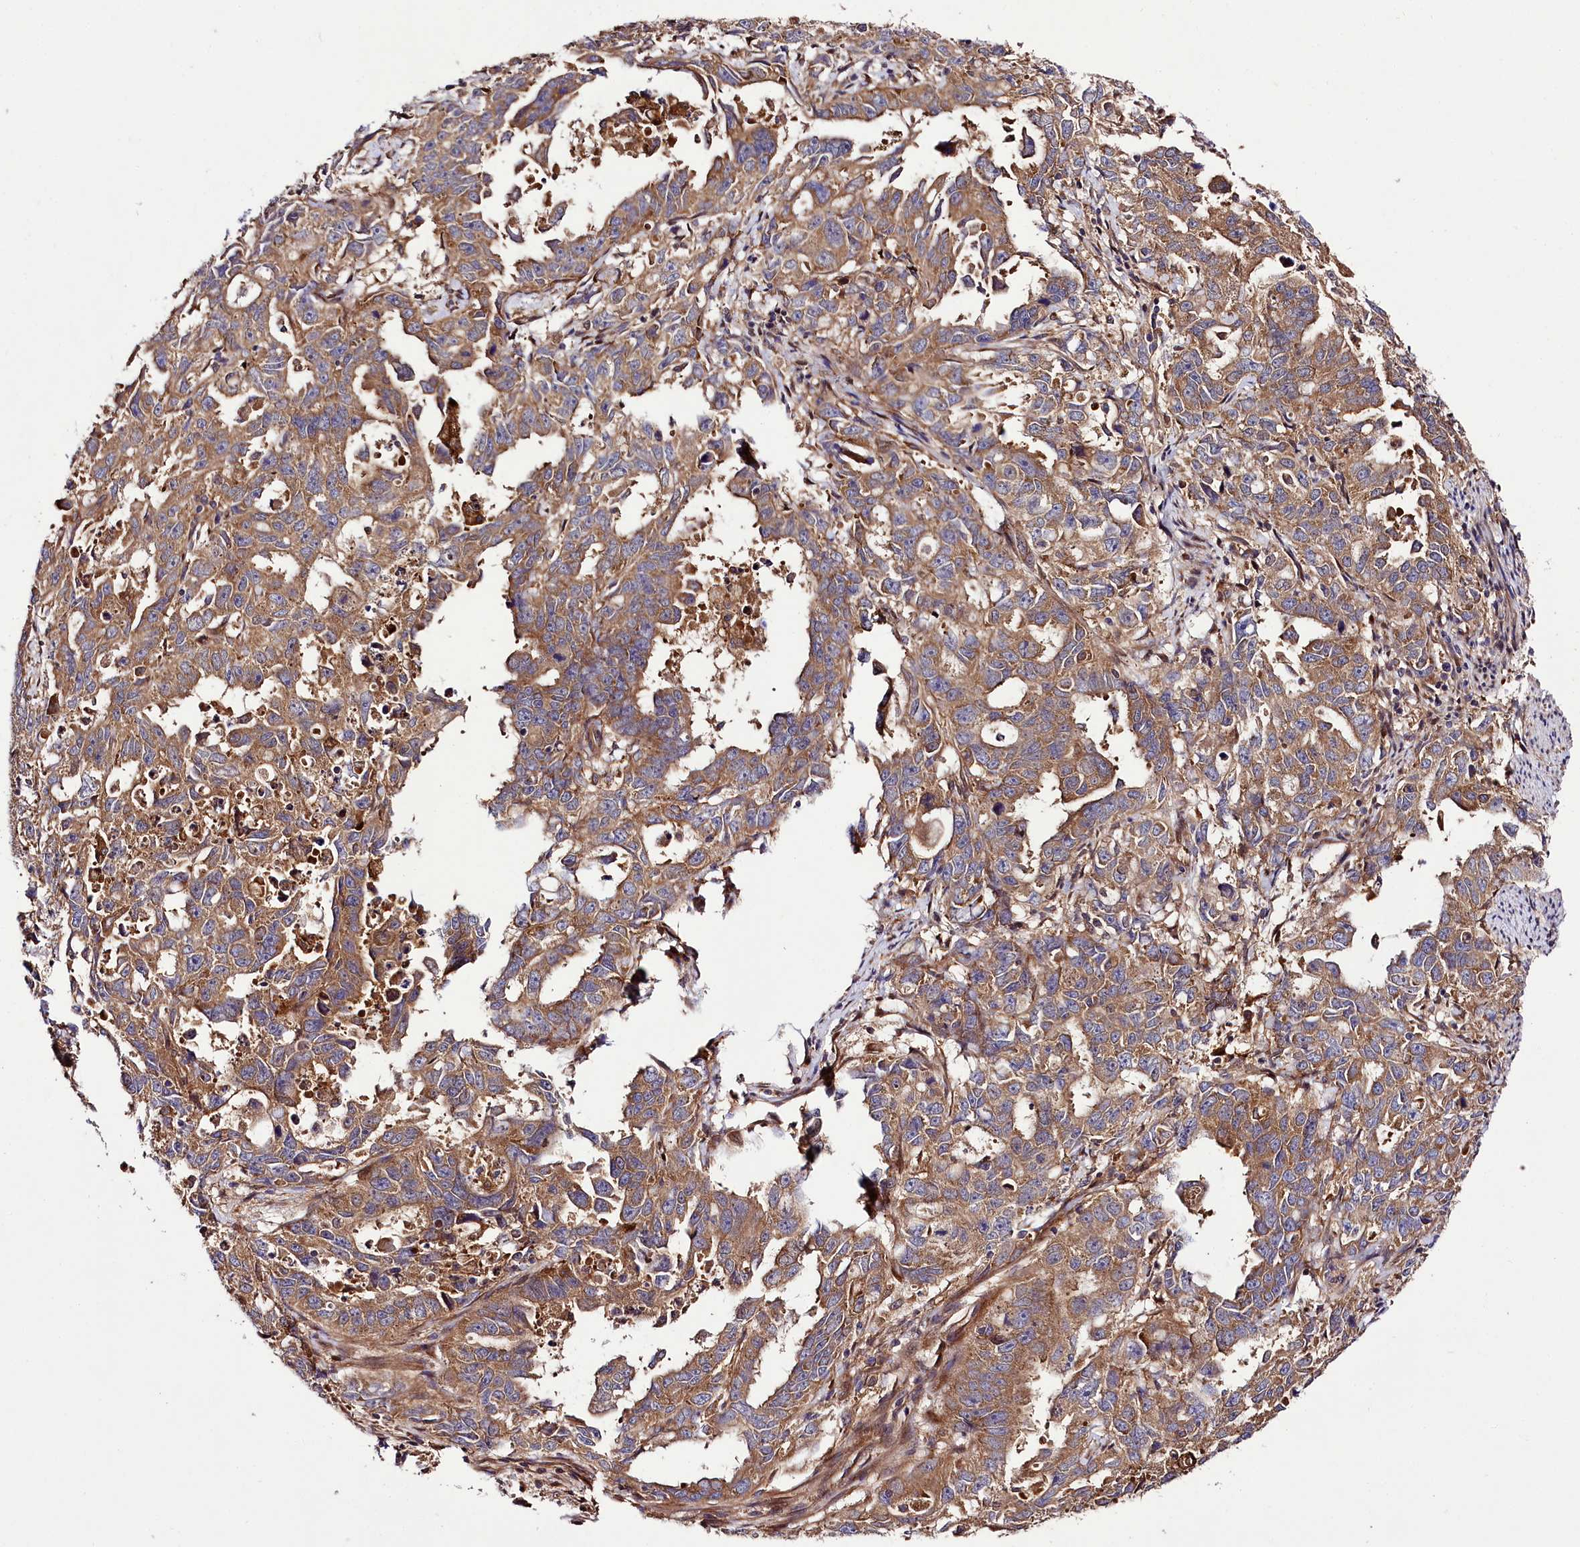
{"staining": {"intensity": "moderate", "quantity": ">75%", "location": "cytoplasmic/membranous"}, "tissue": "endometrial cancer", "cell_type": "Tumor cells", "image_type": "cancer", "snomed": [{"axis": "morphology", "description": "Adenocarcinoma, NOS"}, {"axis": "topography", "description": "Endometrium"}], "caption": "Immunohistochemical staining of endometrial cancer (adenocarcinoma) exhibits medium levels of moderate cytoplasmic/membranous protein positivity in about >75% of tumor cells.", "gene": "NAA25", "patient": {"sex": "female", "age": 65}}